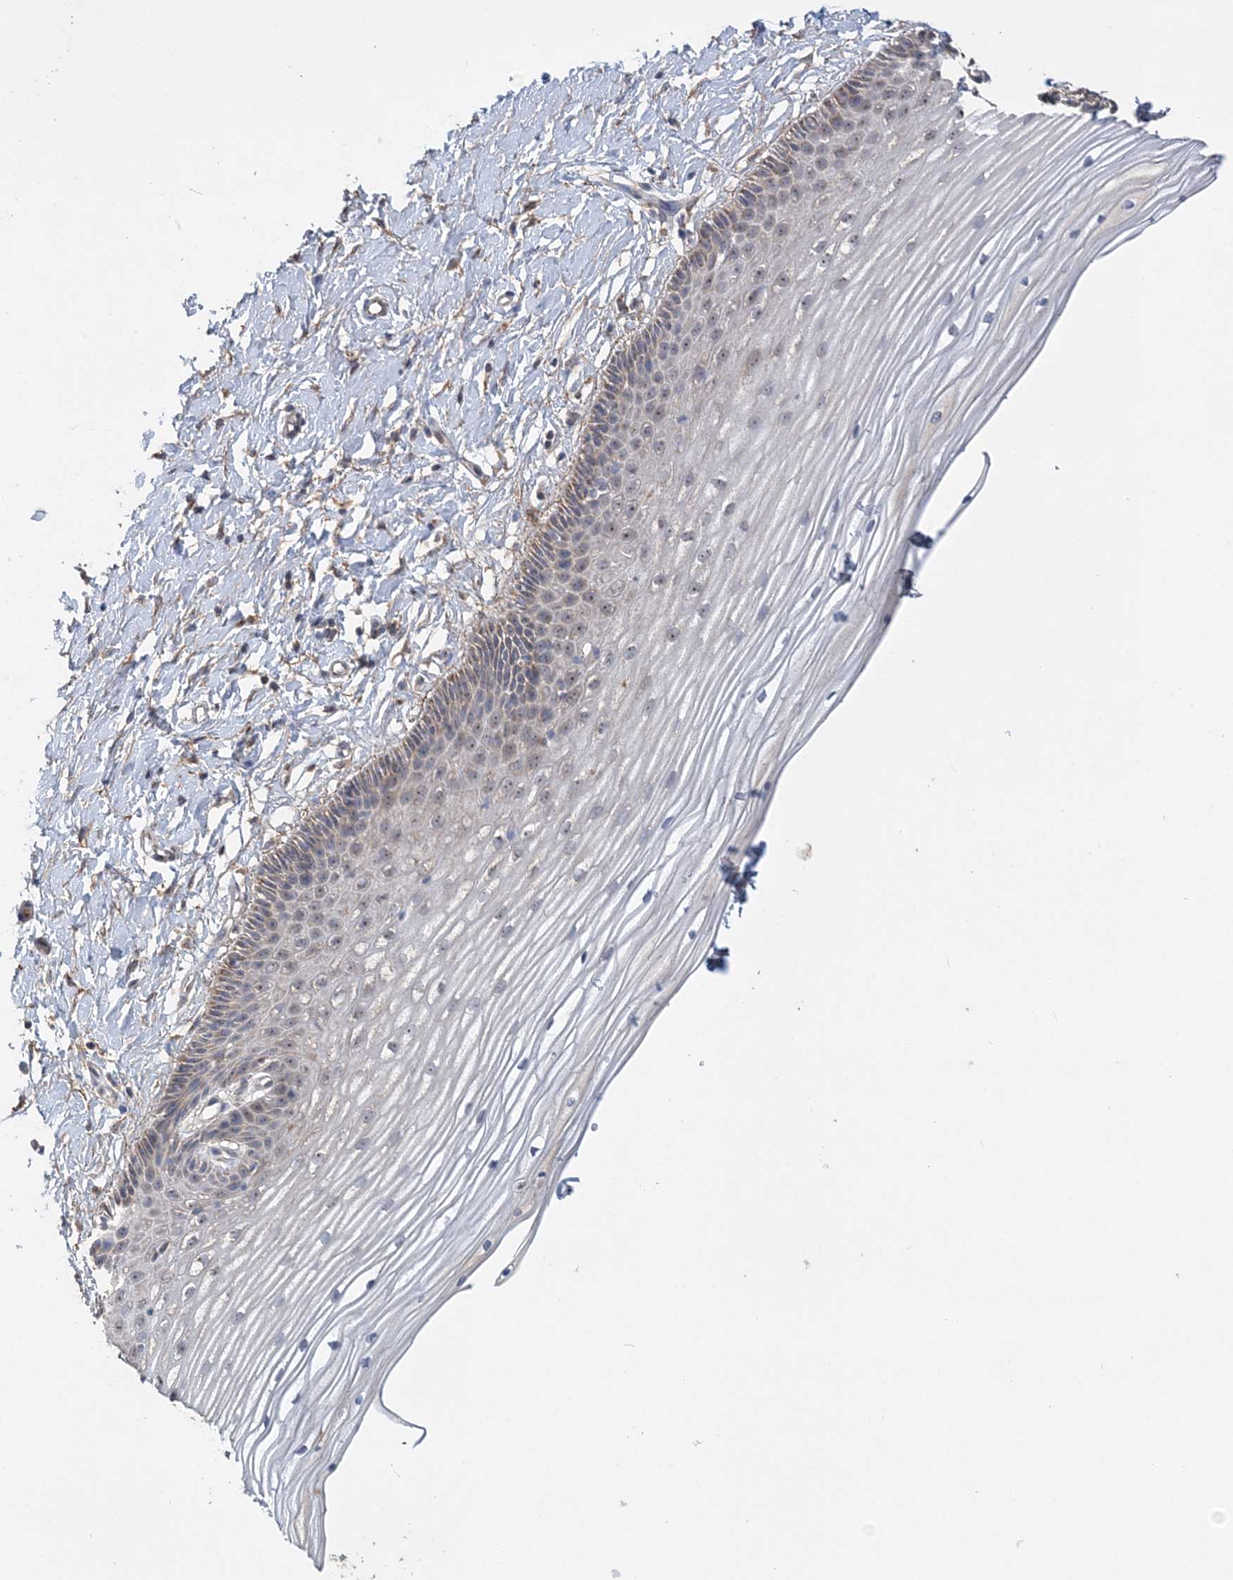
{"staining": {"intensity": "moderate", "quantity": "25%-75%", "location": "cytoplasmic/membranous,nuclear"}, "tissue": "vagina", "cell_type": "Squamous epithelial cells", "image_type": "normal", "snomed": [{"axis": "morphology", "description": "Normal tissue, NOS"}, {"axis": "topography", "description": "Vagina"}, {"axis": "topography", "description": "Cervix"}], "caption": "Immunohistochemistry image of unremarkable vagina stained for a protein (brown), which displays medium levels of moderate cytoplasmic/membranous,nuclear expression in approximately 25%-75% of squamous epithelial cells.", "gene": "FEZ2", "patient": {"sex": "female", "age": 40}}